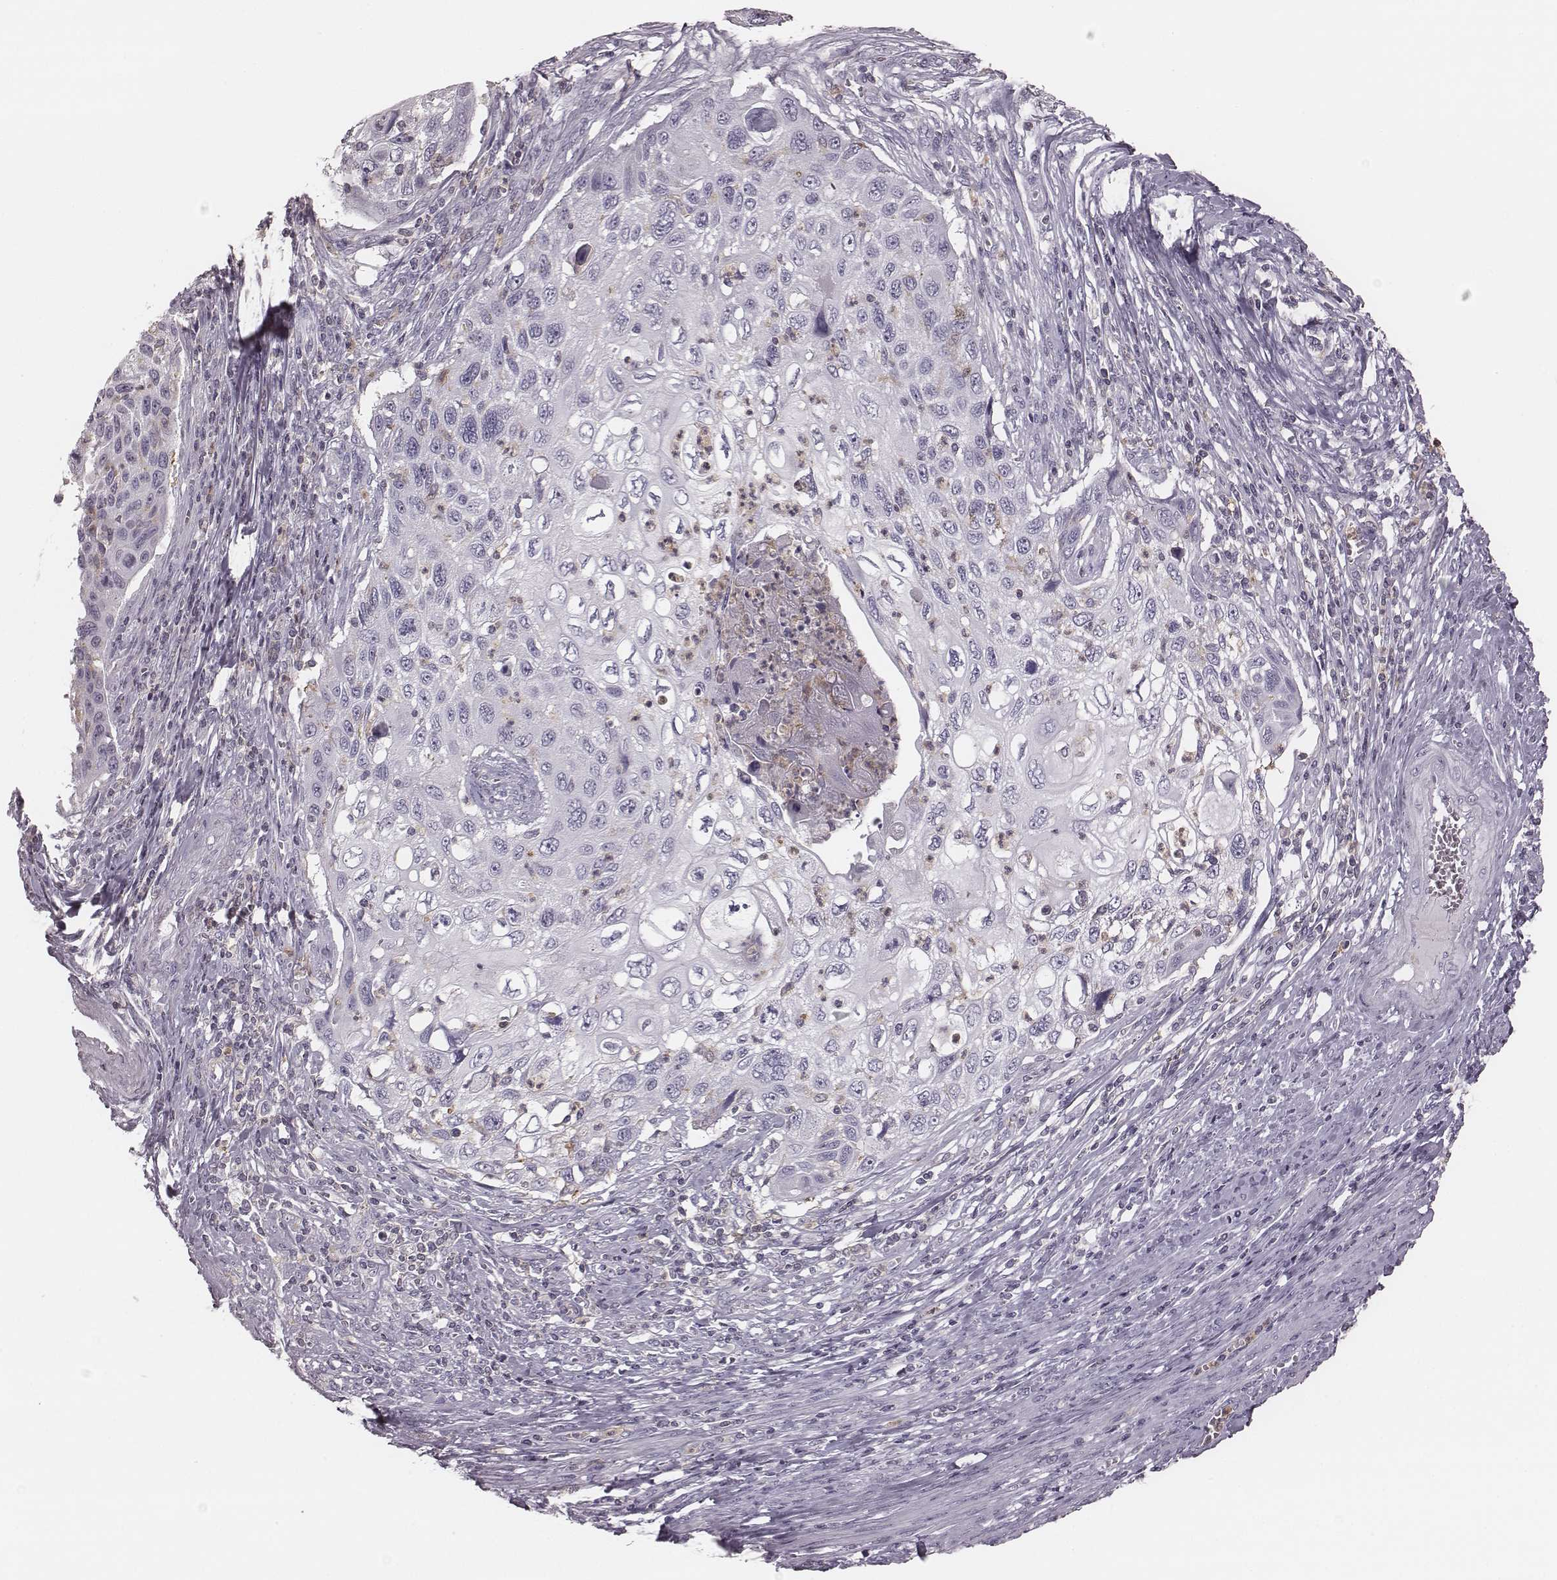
{"staining": {"intensity": "negative", "quantity": "none", "location": "none"}, "tissue": "cervical cancer", "cell_type": "Tumor cells", "image_type": "cancer", "snomed": [{"axis": "morphology", "description": "Squamous cell carcinoma, NOS"}, {"axis": "topography", "description": "Cervix"}], "caption": "Photomicrograph shows no protein positivity in tumor cells of cervical cancer tissue. The staining is performed using DAB brown chromogen with nuclei counter-stained in using hematoxylin.", "gene": "ZNF365", "patient": {"sex": "female", "age": 70}}